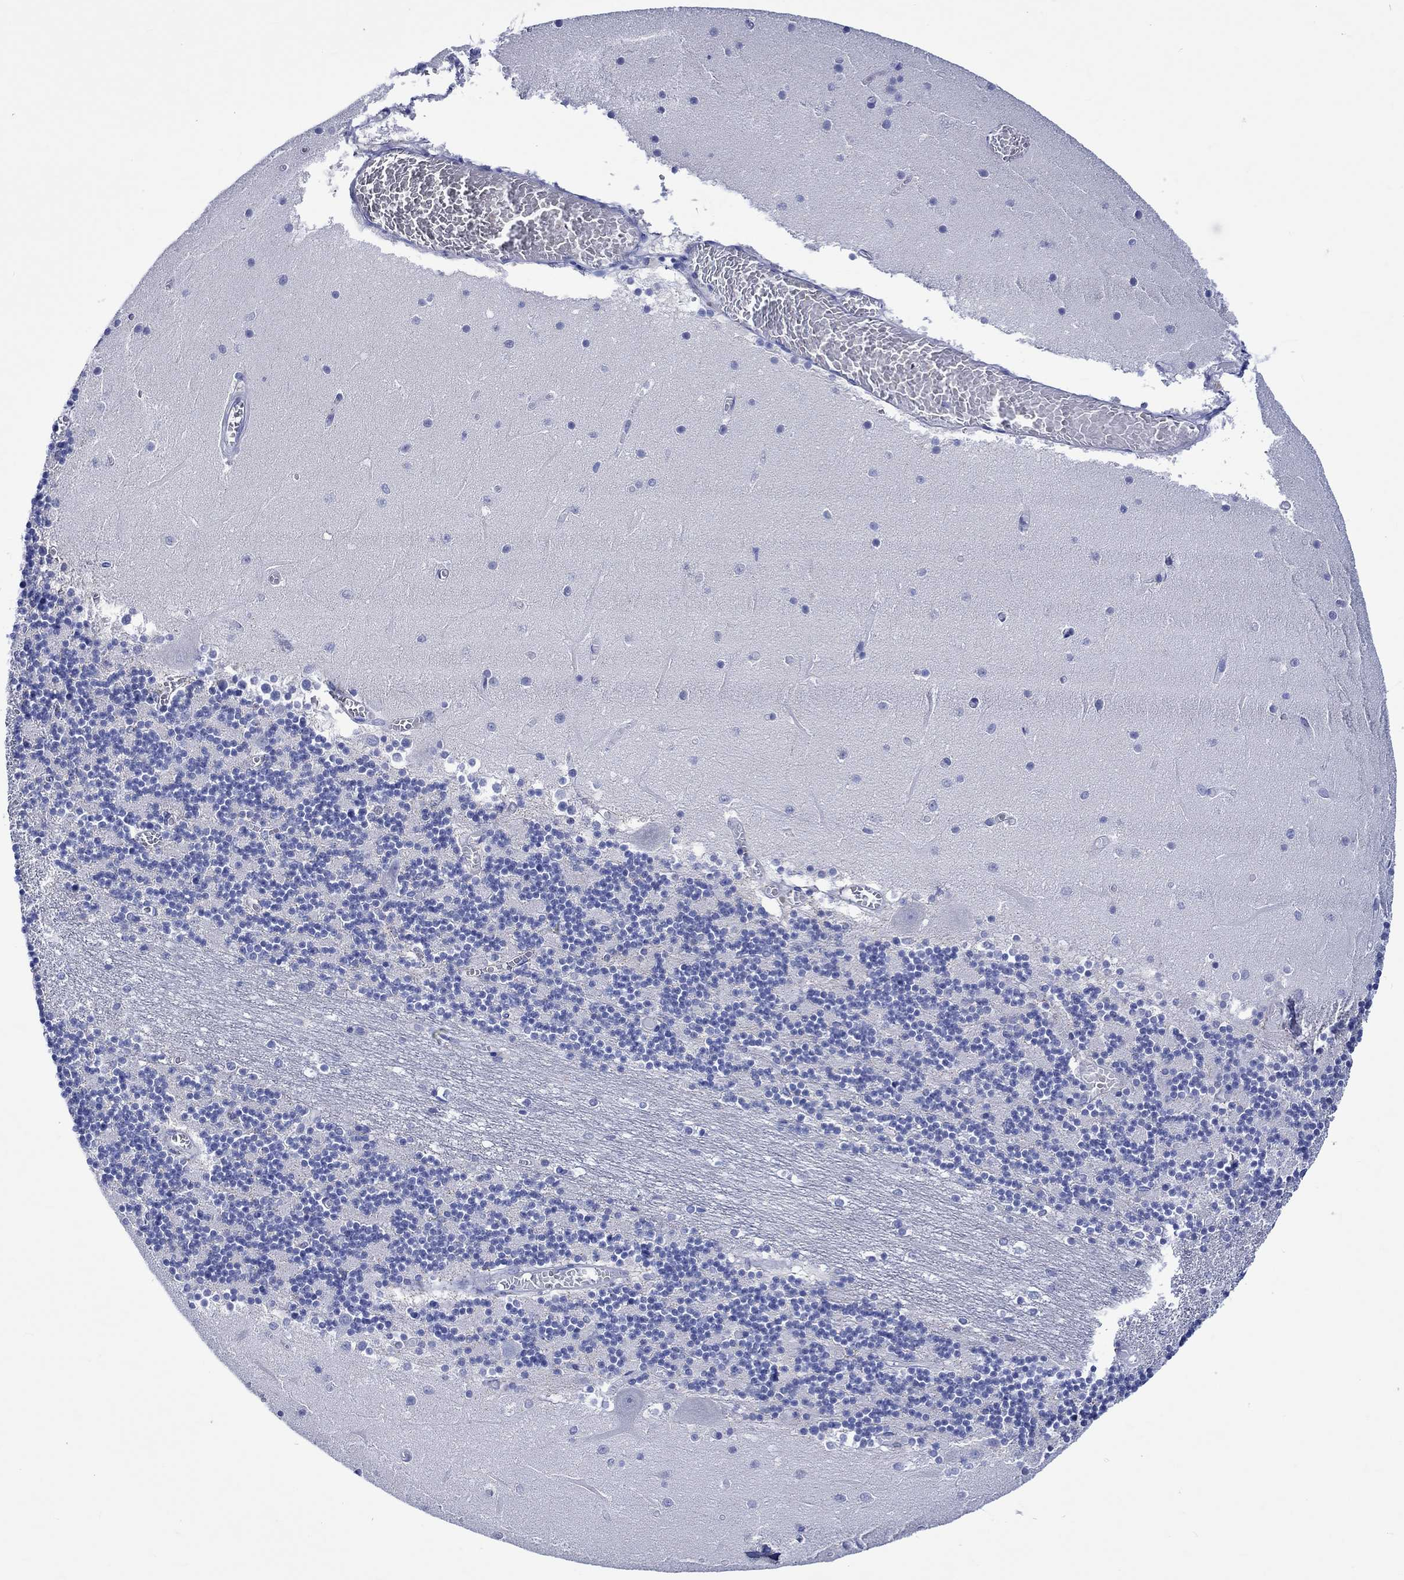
{"staining": {"intensity": "negative", "quantity": "none", "location": "none"}, "tissue": "cerebellum", "cell_type": "Cells in granular layer", "image_type": "normal", "snomed": [{"axis": "morphology", "description": "Normal tissue, NOS"}, {"axis": "topography", "description": "Cerebellum"}], "caption": "A high-resolution histopathology image shows IHC staining of benign cerebellum, which exhibits no significant staining in cells in granular layer.", "gene": "KLHL33", "patient": {"sex": "female", "age": 28}}